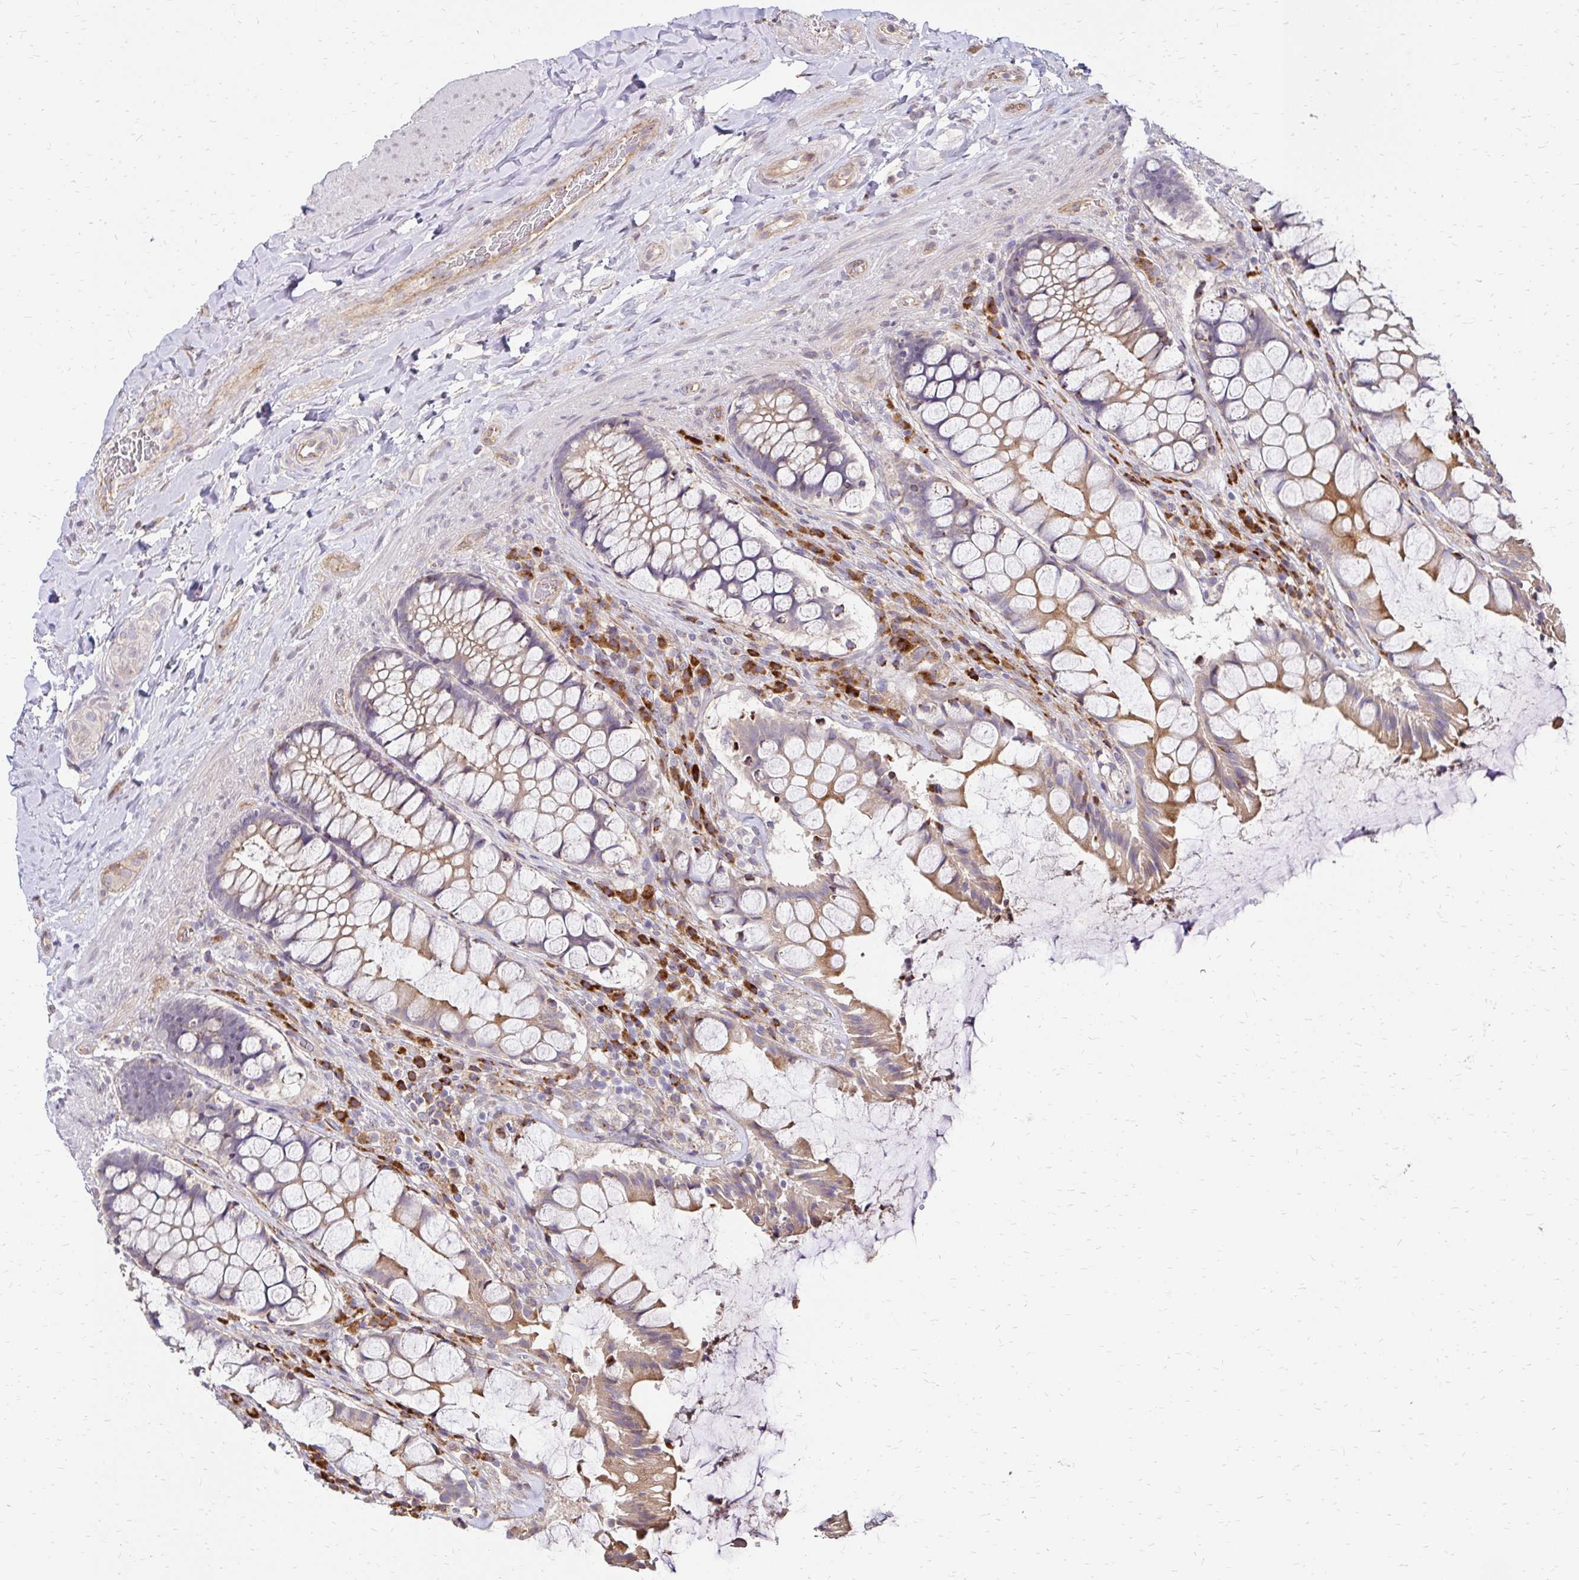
{"staining": {"intensity": "moderate", "quantity": ">75%", "location": "cytoplasmic/membranous"}, "tissue": "rectum", "cell_type": "Glandular cells", "image_type": "normal", "snomed": [{"axis": "morphology", "description": "Normal tissue, NOS"}, {"axis": "topography", "description": "Rectum"}], "caption": "Immunohistochemistry (IHC) staining of normal rectum, which reveals medium levels of moderate cytoplasmic/membranous positivity in approximately >75% of glandular cells indicating moderate cytoplasmic/membranous protein positivity. The staining was performed using DAB (3,3'-diaminobenzidine) (brown) for protein detection and nuclei were counterstained in hematoxylin (blue).", "gene": "PRIMA1", "patient": {"sex": "female", "age": 58}}